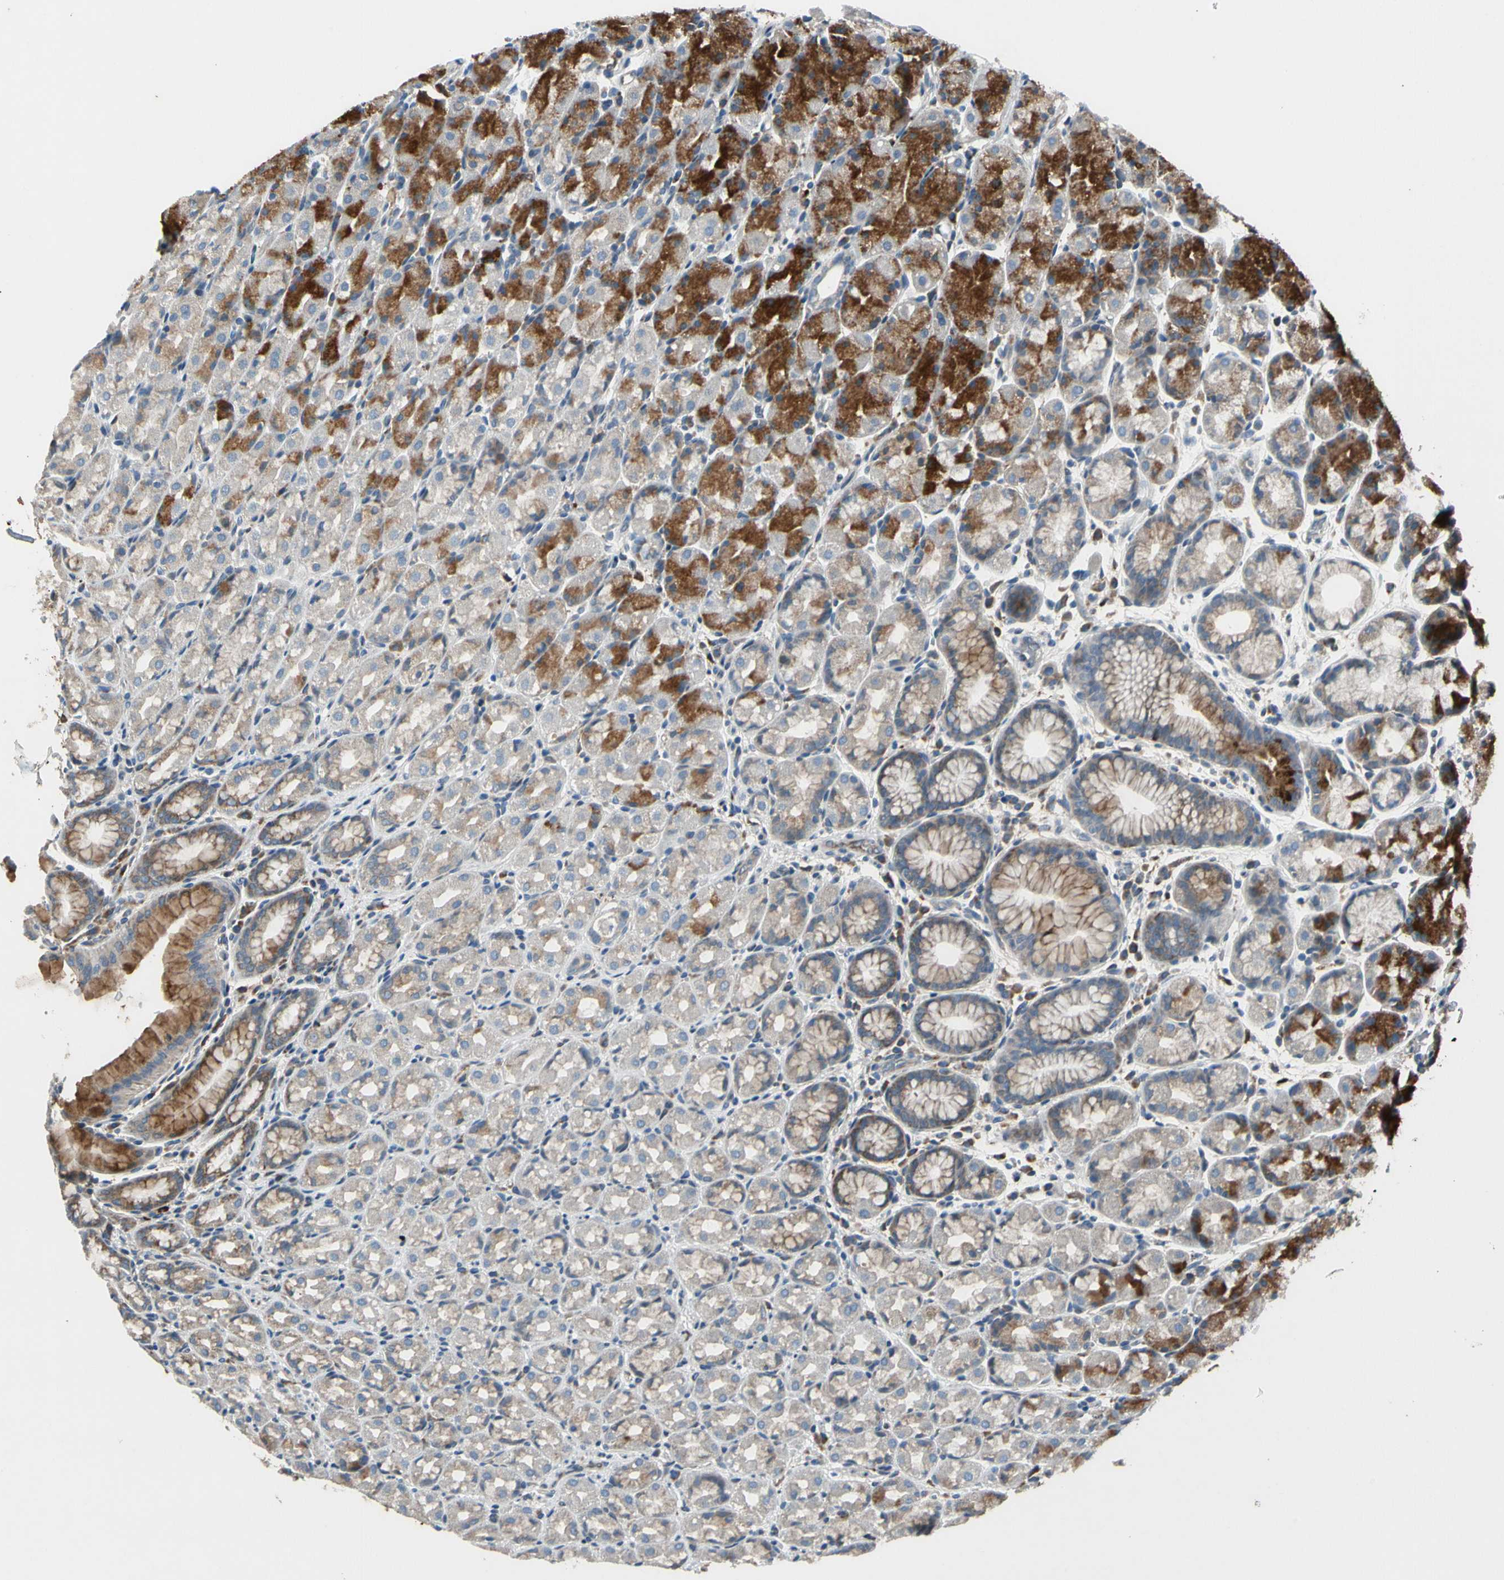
{"staining": {"intensity": "moderate", "quantity": "25%-75%", "location": "cytoplasmic/membranous"}, "tissue": "stomach", "cell_type": "Glandular cells", "image_type": "normal", "snomed": [{"axis": "morphology", "description": "Normal tissue, NOS"}, {"axis": "topography", "description": "Stomach, upper"}], "caption": "Stomach stained with immunohistochemistry demonstrates moderate cytoplasmic/membranous expression in about 25%-75% of glandular cells. The staining was performed using DAB to visualize the protein expression in brown, while the nuclei were stained in blue with hematoxylin (Magnification: 20x).", "gene": "NPHP3", "patient": {"sex": "male", "age": 68}}